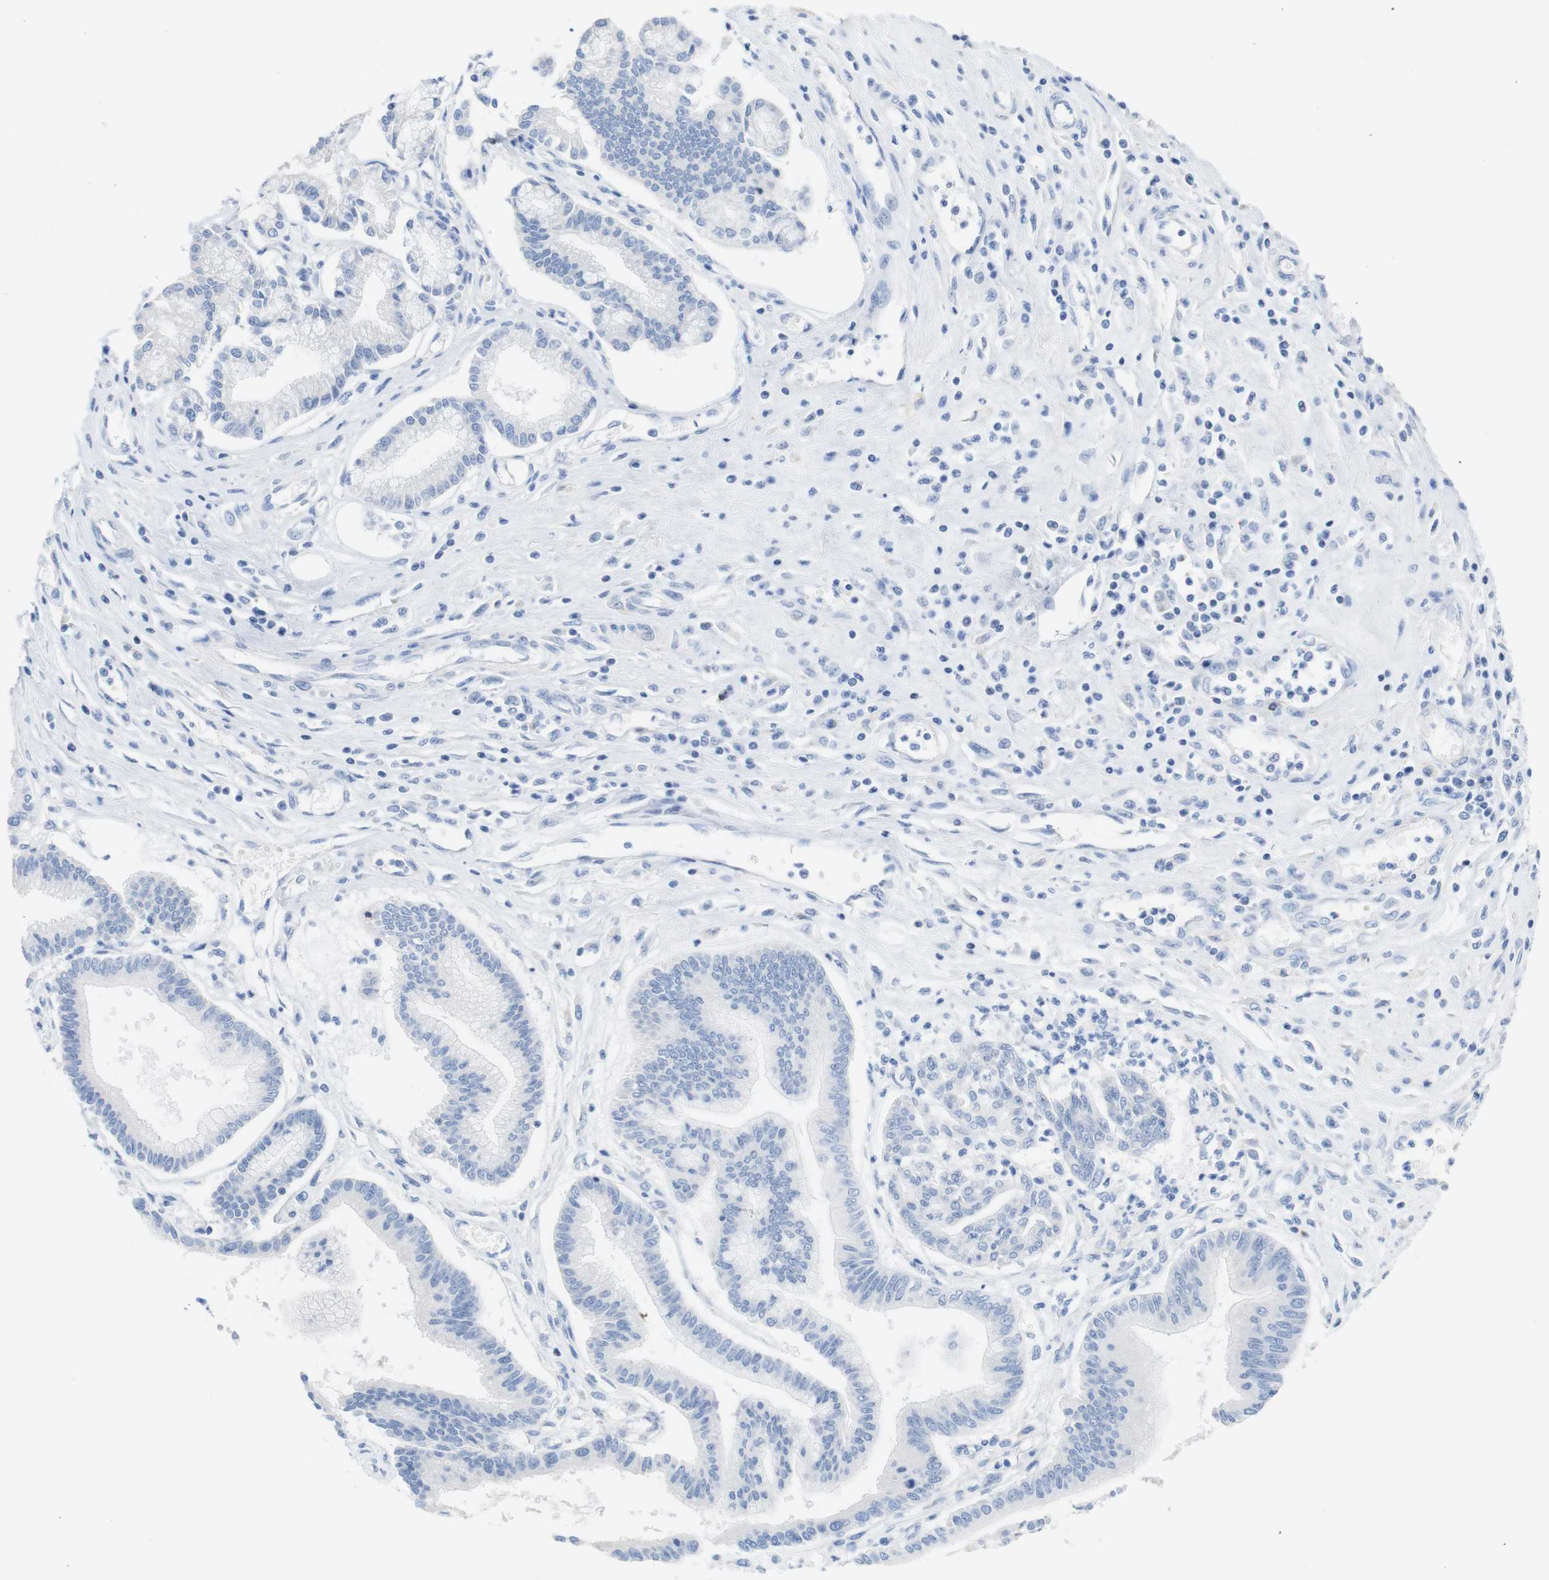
{"staining": {"intensity": "negative", "quantity": "none", "location": "none"}, "tissue": "pancreatic cancer", "cell_type": "Tumor cells", "image_type": "cancer", "snomed": [{"axis": "morphology", "description": "Adenocarcinoma, NOS"}, {"axis": "topography", "description": "Pancreas"}], "caption": "Immunohistochemical staining of human pancreatic cancer reveals no significant staining in tumor cells. The staining was performed using DAB (3,3'-diaminobenzidine) to visualize the protein expression in brown, while the nuclei were stained in blue with hematoxylin (Magnification: 20x).", "gene": "LAG3", "patient": {"sex": "male", "age": 56}}